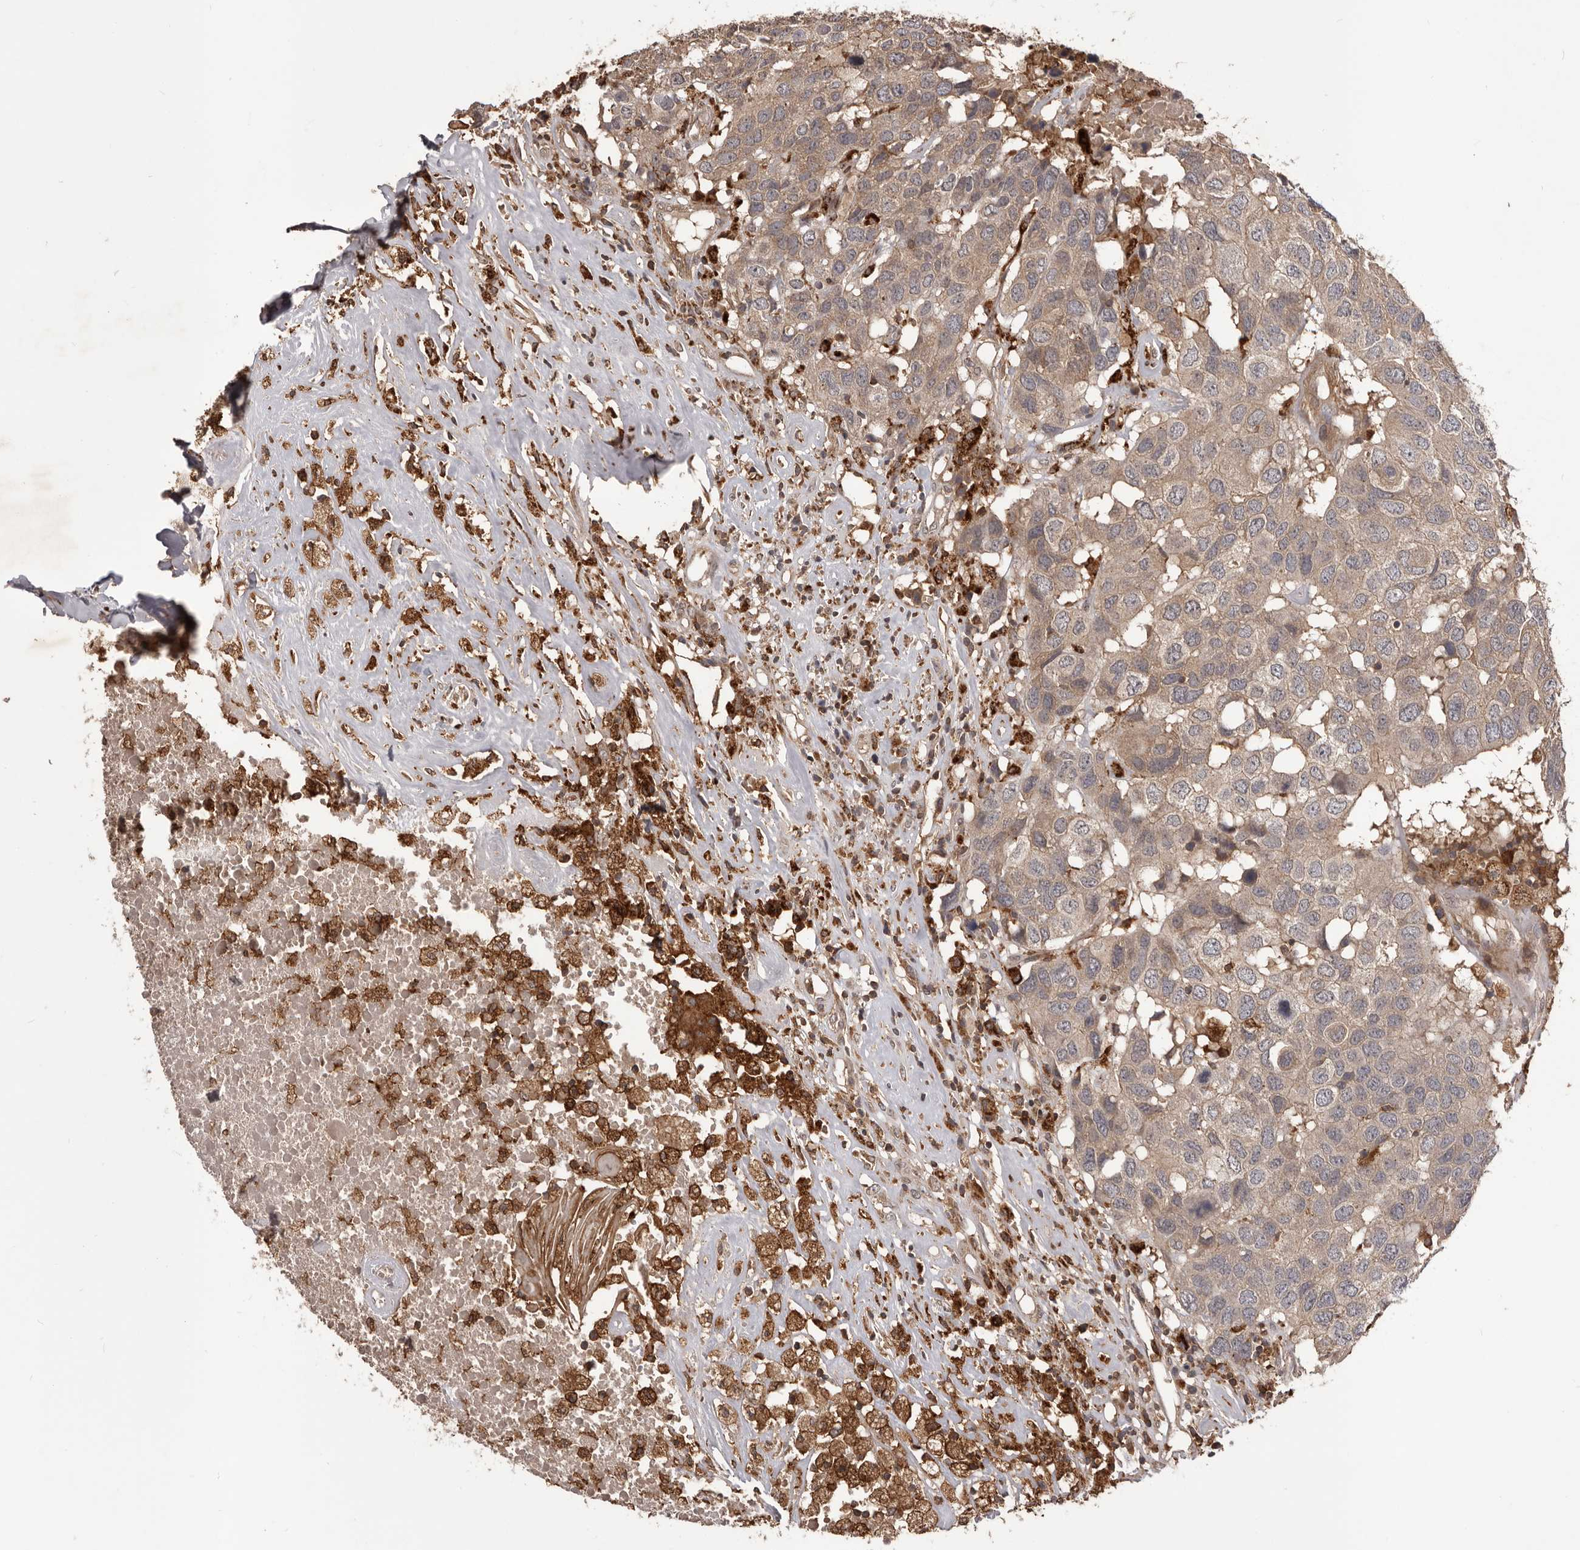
{"staining": {"intensity": "weak", "quantity": ">75%", "location": "cytoplasmic/membranous"}, "tissue": "head and neck cancer", "cell_type": "Tumor cells", "image_type": "cancer", "snomed": [{"axis": "morphology", "description": "Squamous cell carcinoma, NOS"}, {"axis": "topography", "description": "Head-Neck"}], "caption": "Head and neck cancer tissue demonstrates weak cytoplasmic/membranous staining in about >75% of tumor cells", "gene": "GLIPR2", "patient": {"sex": "male", "age": 66}}